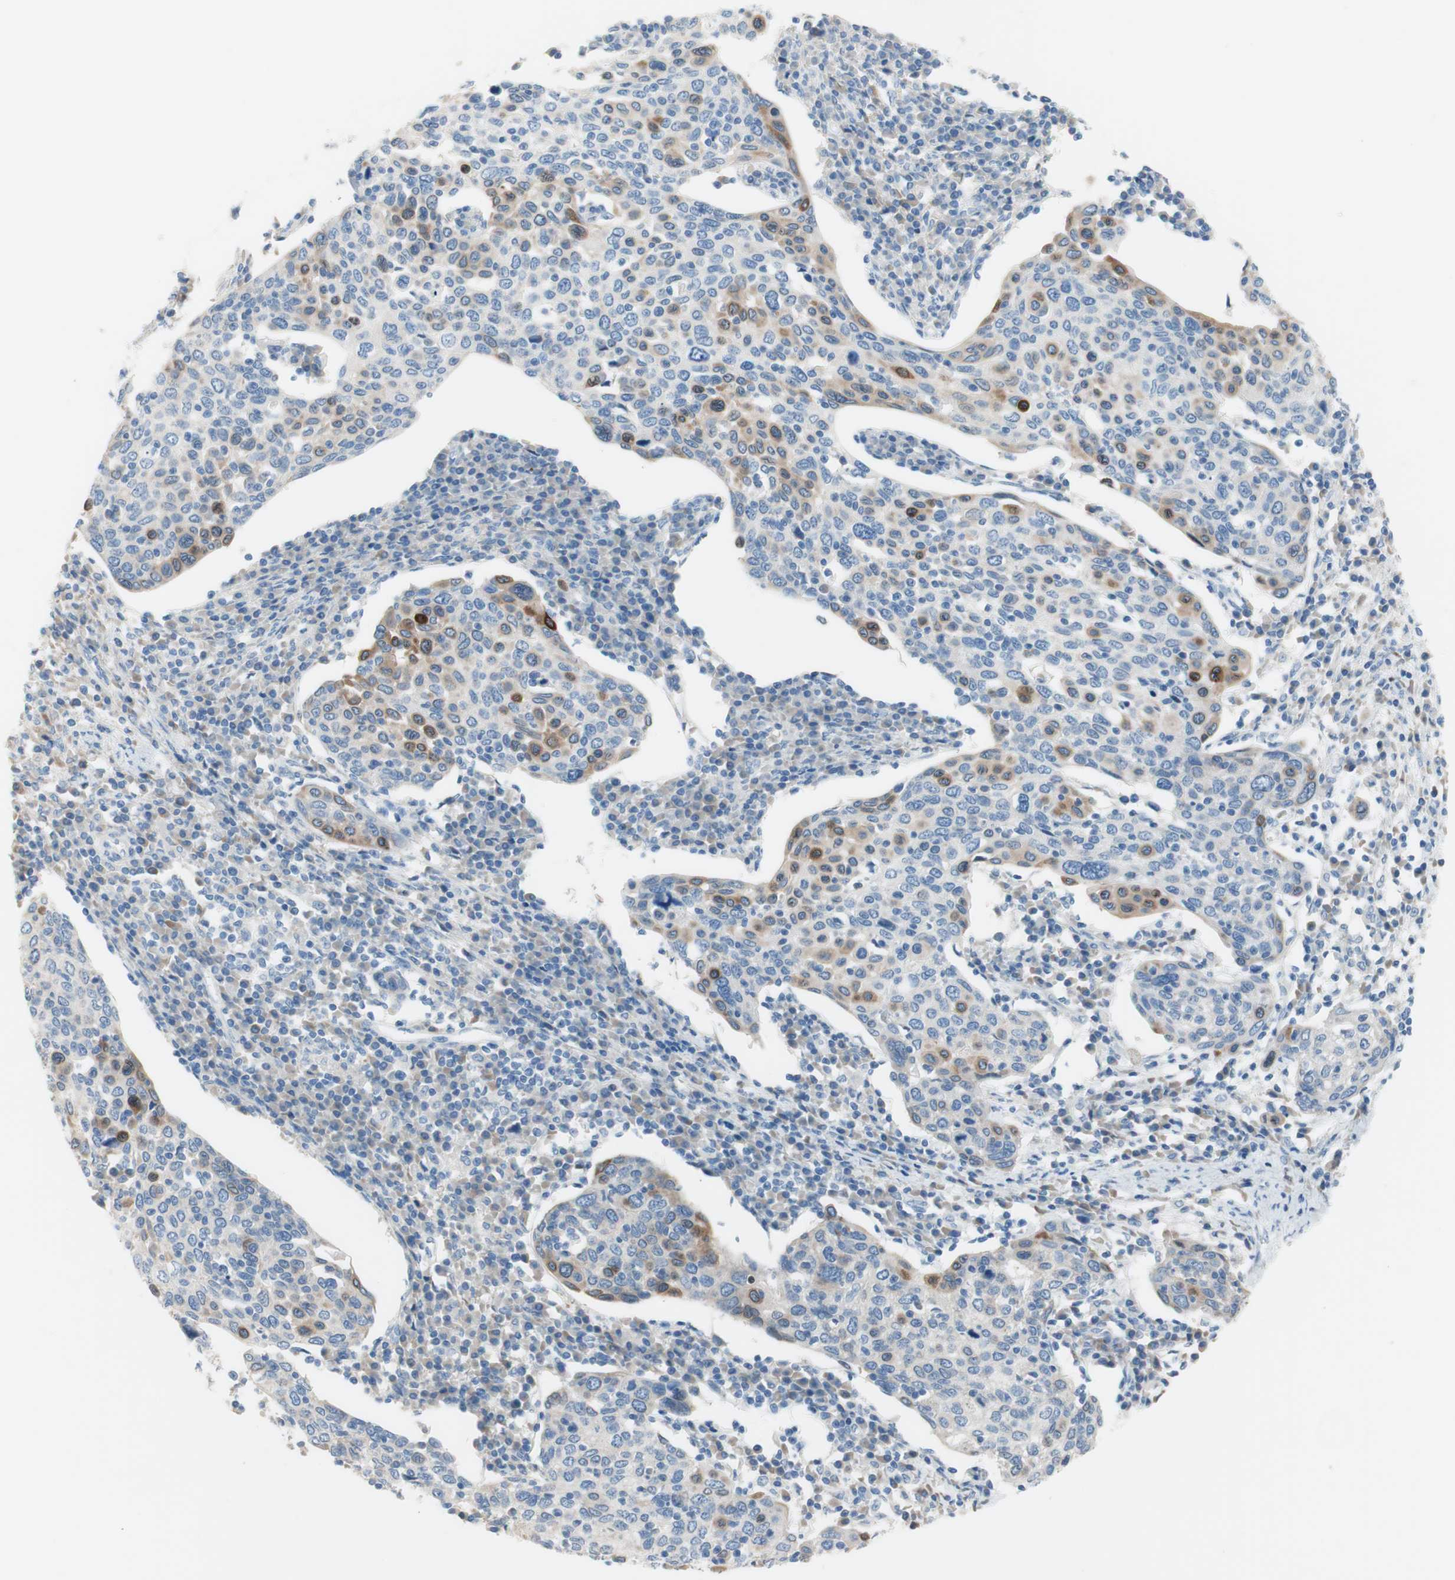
{"staining": {"intensity": "moderate", "quantity": "<25%", "location": "cytoplasmic/membranous"}, "tissue": "cervical cancer", "cell_type": "Tumor cells", "image_type": "cancer", "snomed": [{"axis": "morphology", "description": "Squamous cell carcinoma, NOS"}, {"axis": "topography", "description": "Cervix"}], "caption": "Human cervical squamous cell carcinoma stained with a brown dye demonstrates moderate cytoplasmic/membranous positive staining in approximately <25% of tumor cells.", "gene": "FDFT1", "patient": {"sex": "female", "age": 40}}